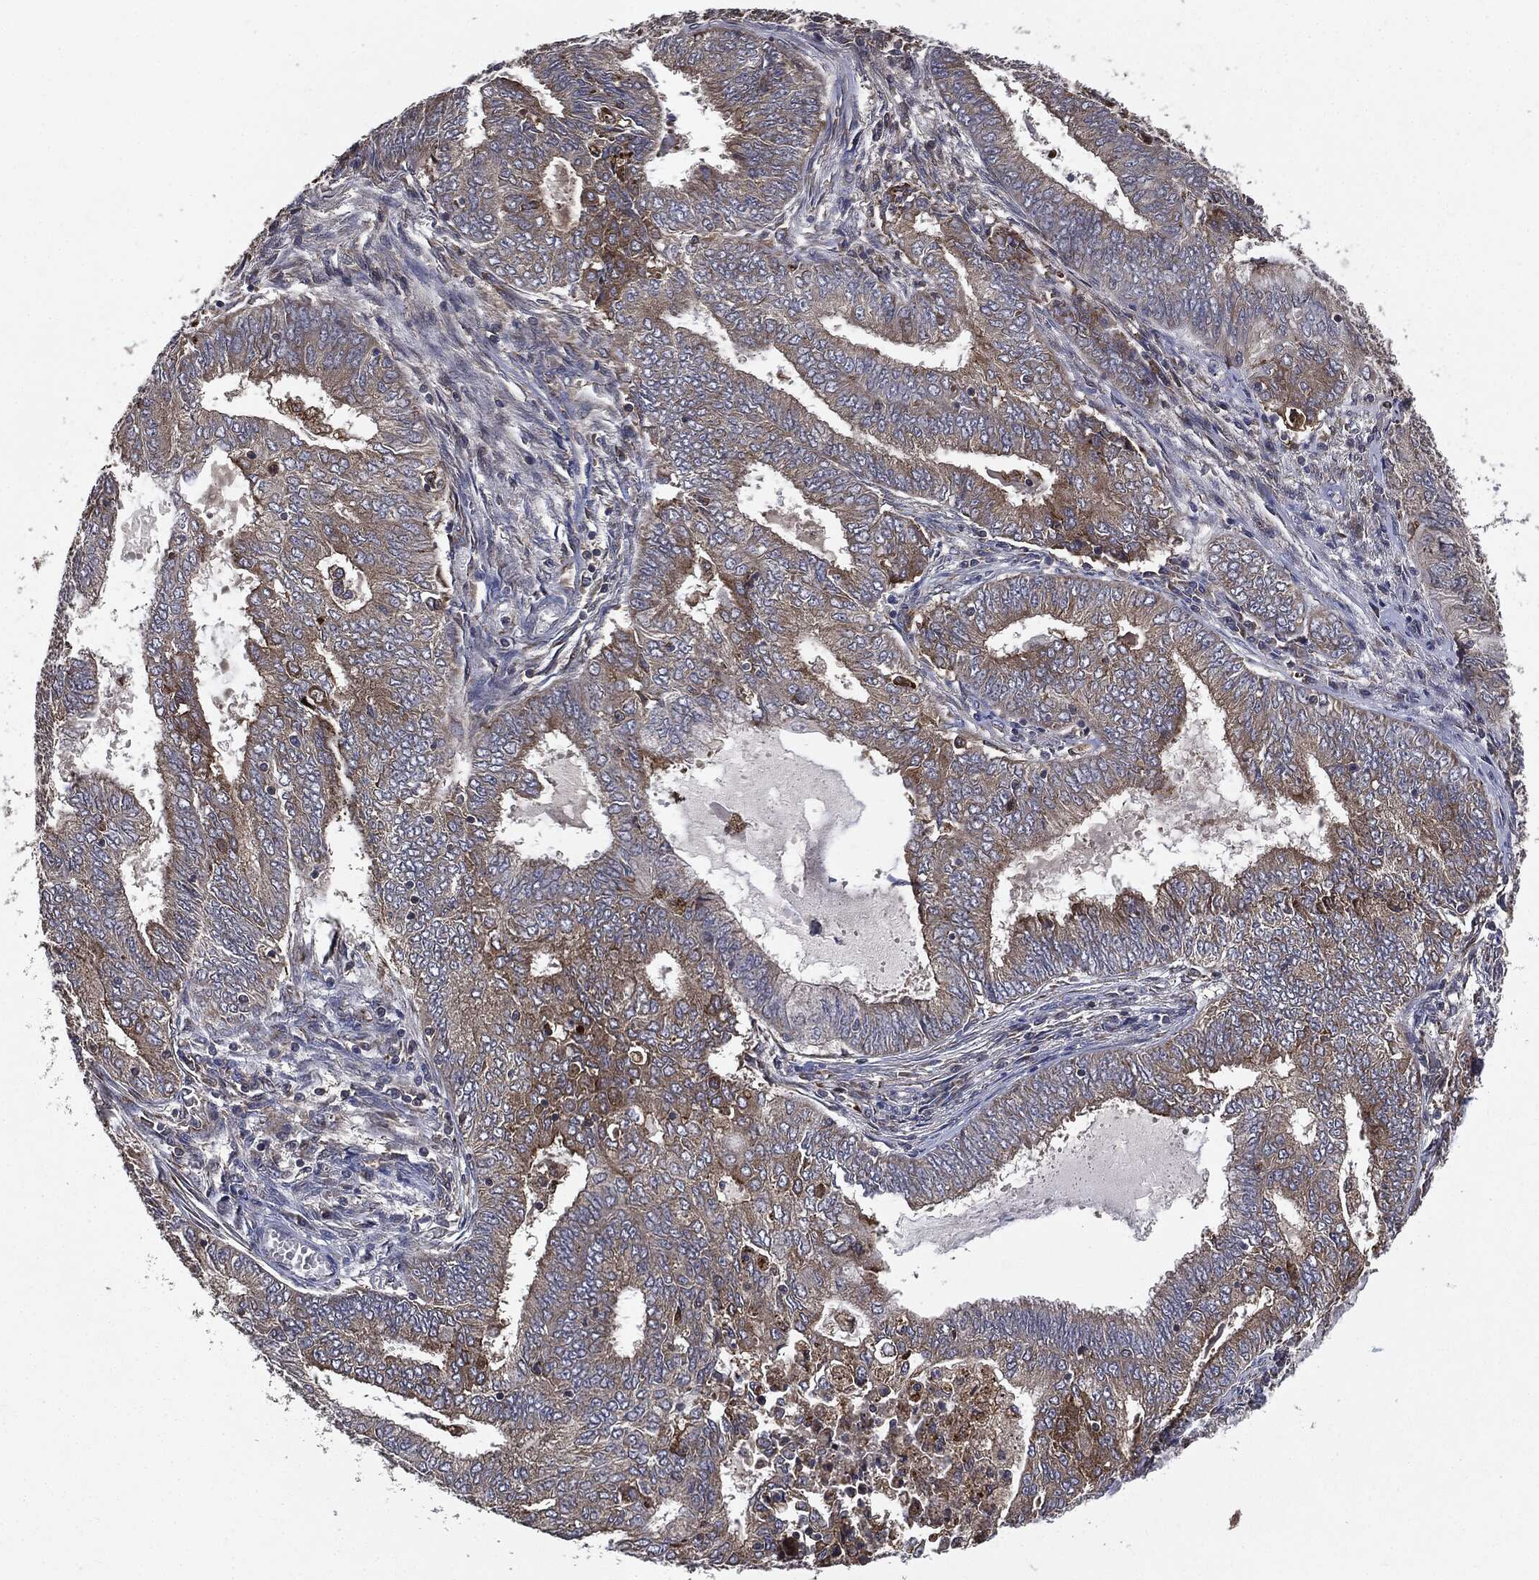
{"staining": {"intensity": "moderate", "quantity": "25%-75%", "location": "cytoplasmic/membranous"}, "tissue": "endometrial cancer", "cell_type": "Tumor cells", "image_type": "cancer", "snomed": [{"axis": "morphology", "description": "Adenocarcinoma, NOS"}, {"axis": "topography", "description": "Endometrium"}], "caption": "Moderate cytoplasmic/membranous staining for a protein is present in about 25%-75% of tumor cells of endometrial cancer (adenocarcinoma) using immunohistochemistry.", "gene": "PLOD3", "patient": {"sex": "female", "age": 62}}